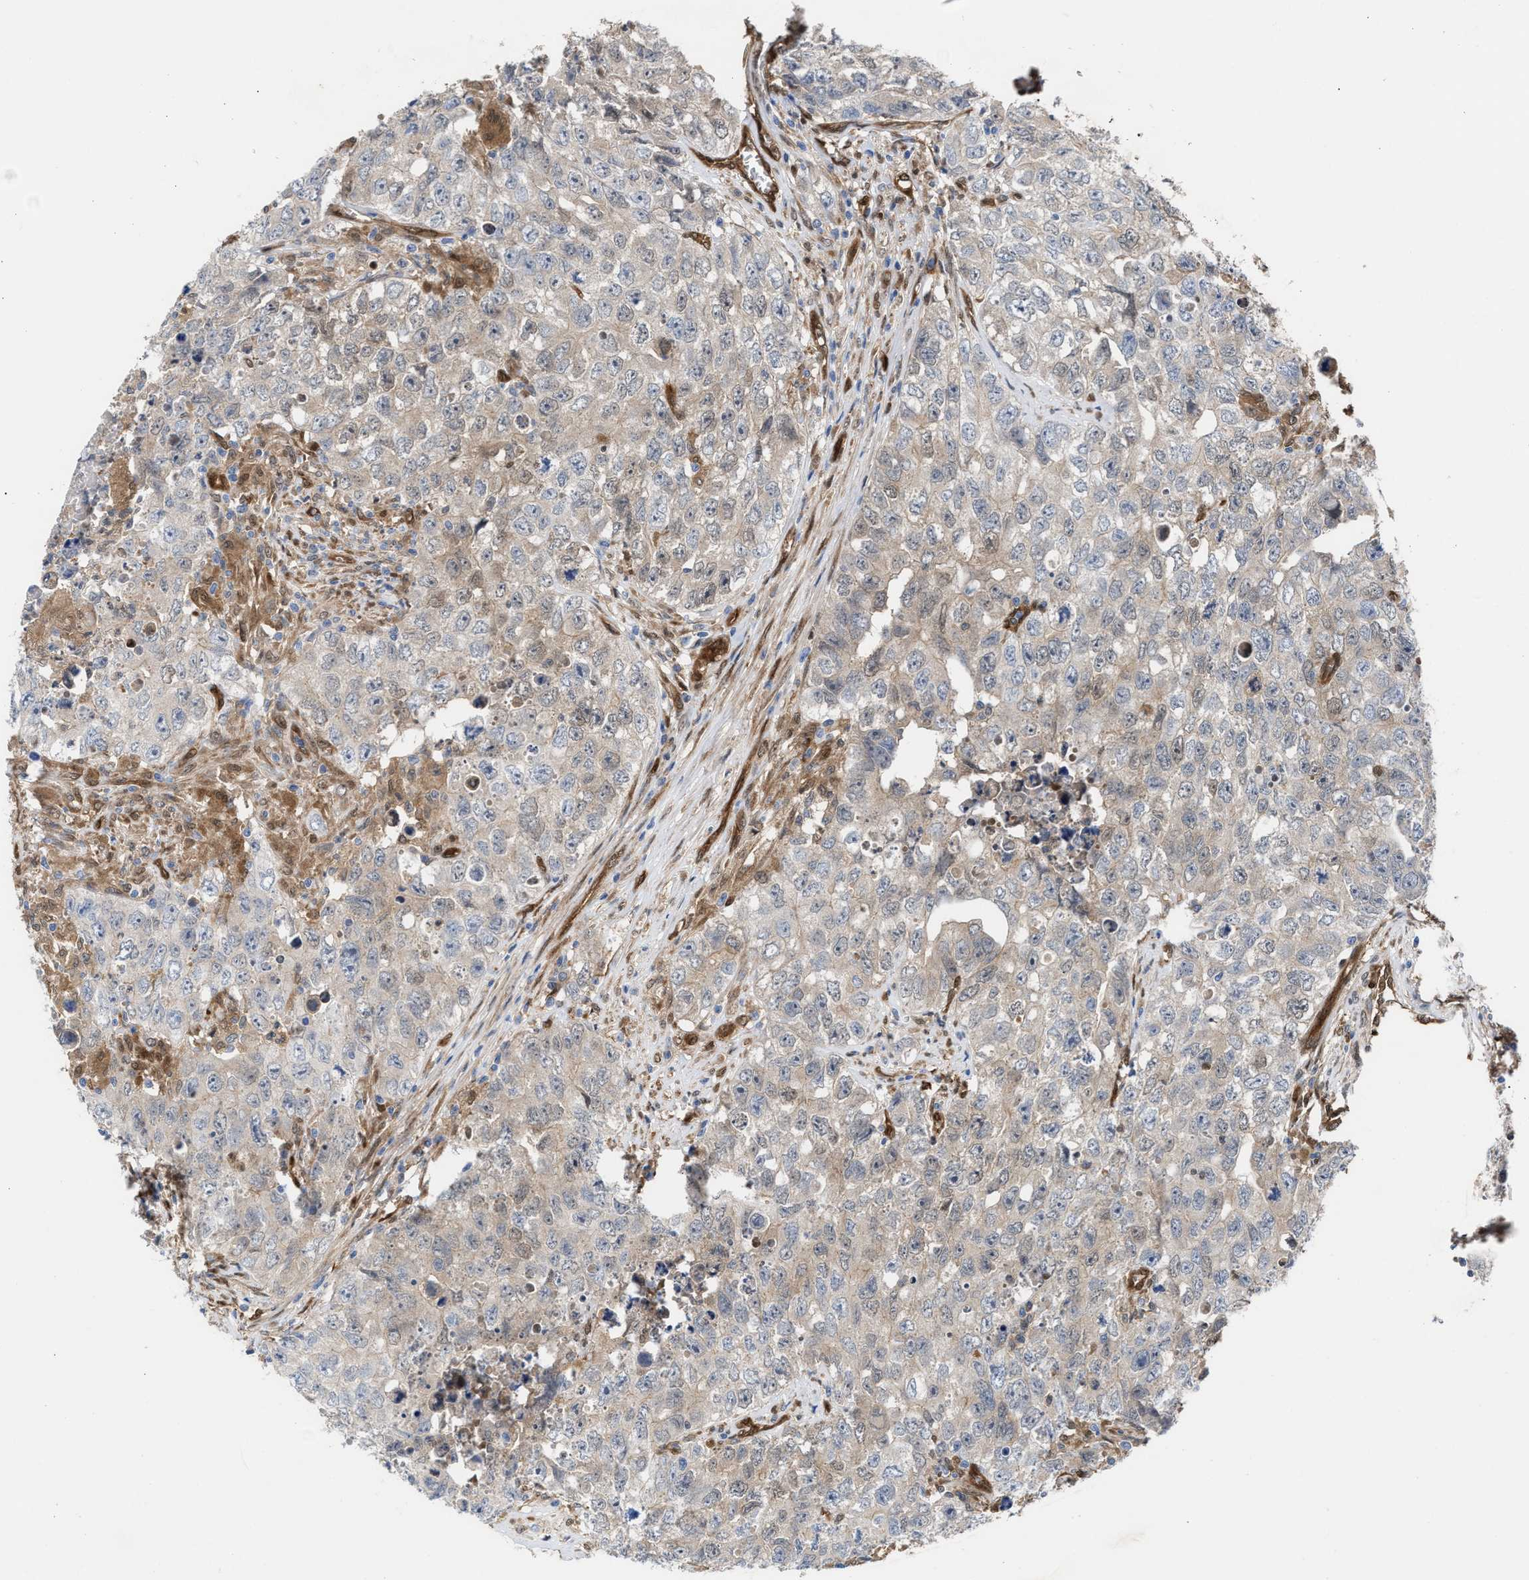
{"staining": {"intensity": "weak", "quantity": "<25%", "location": "cytoplasmic/membranous"}, "tissue": "testis cancer", "cell_type": "Tumor cells", "image_type": "cancer", "snomed": [{"axis": "morphology", "description": "Seminoma, NOS"}, {"axis": "morphology", "description": "Carcinoma, Embryonal, NOS"}, {"axis": "topography", "description": "Testis"}], "caption": "The photomicrograph reveals no significant expression in tumor cells of testis cancer. (Stains: DAB immunohistochemistry (IHC) with hematoxylin counter stain, Microscopy: brightfield microscopy at high magnification).", "gene": "TP53I3", "patient": {"sex": "male", "age": 43}}